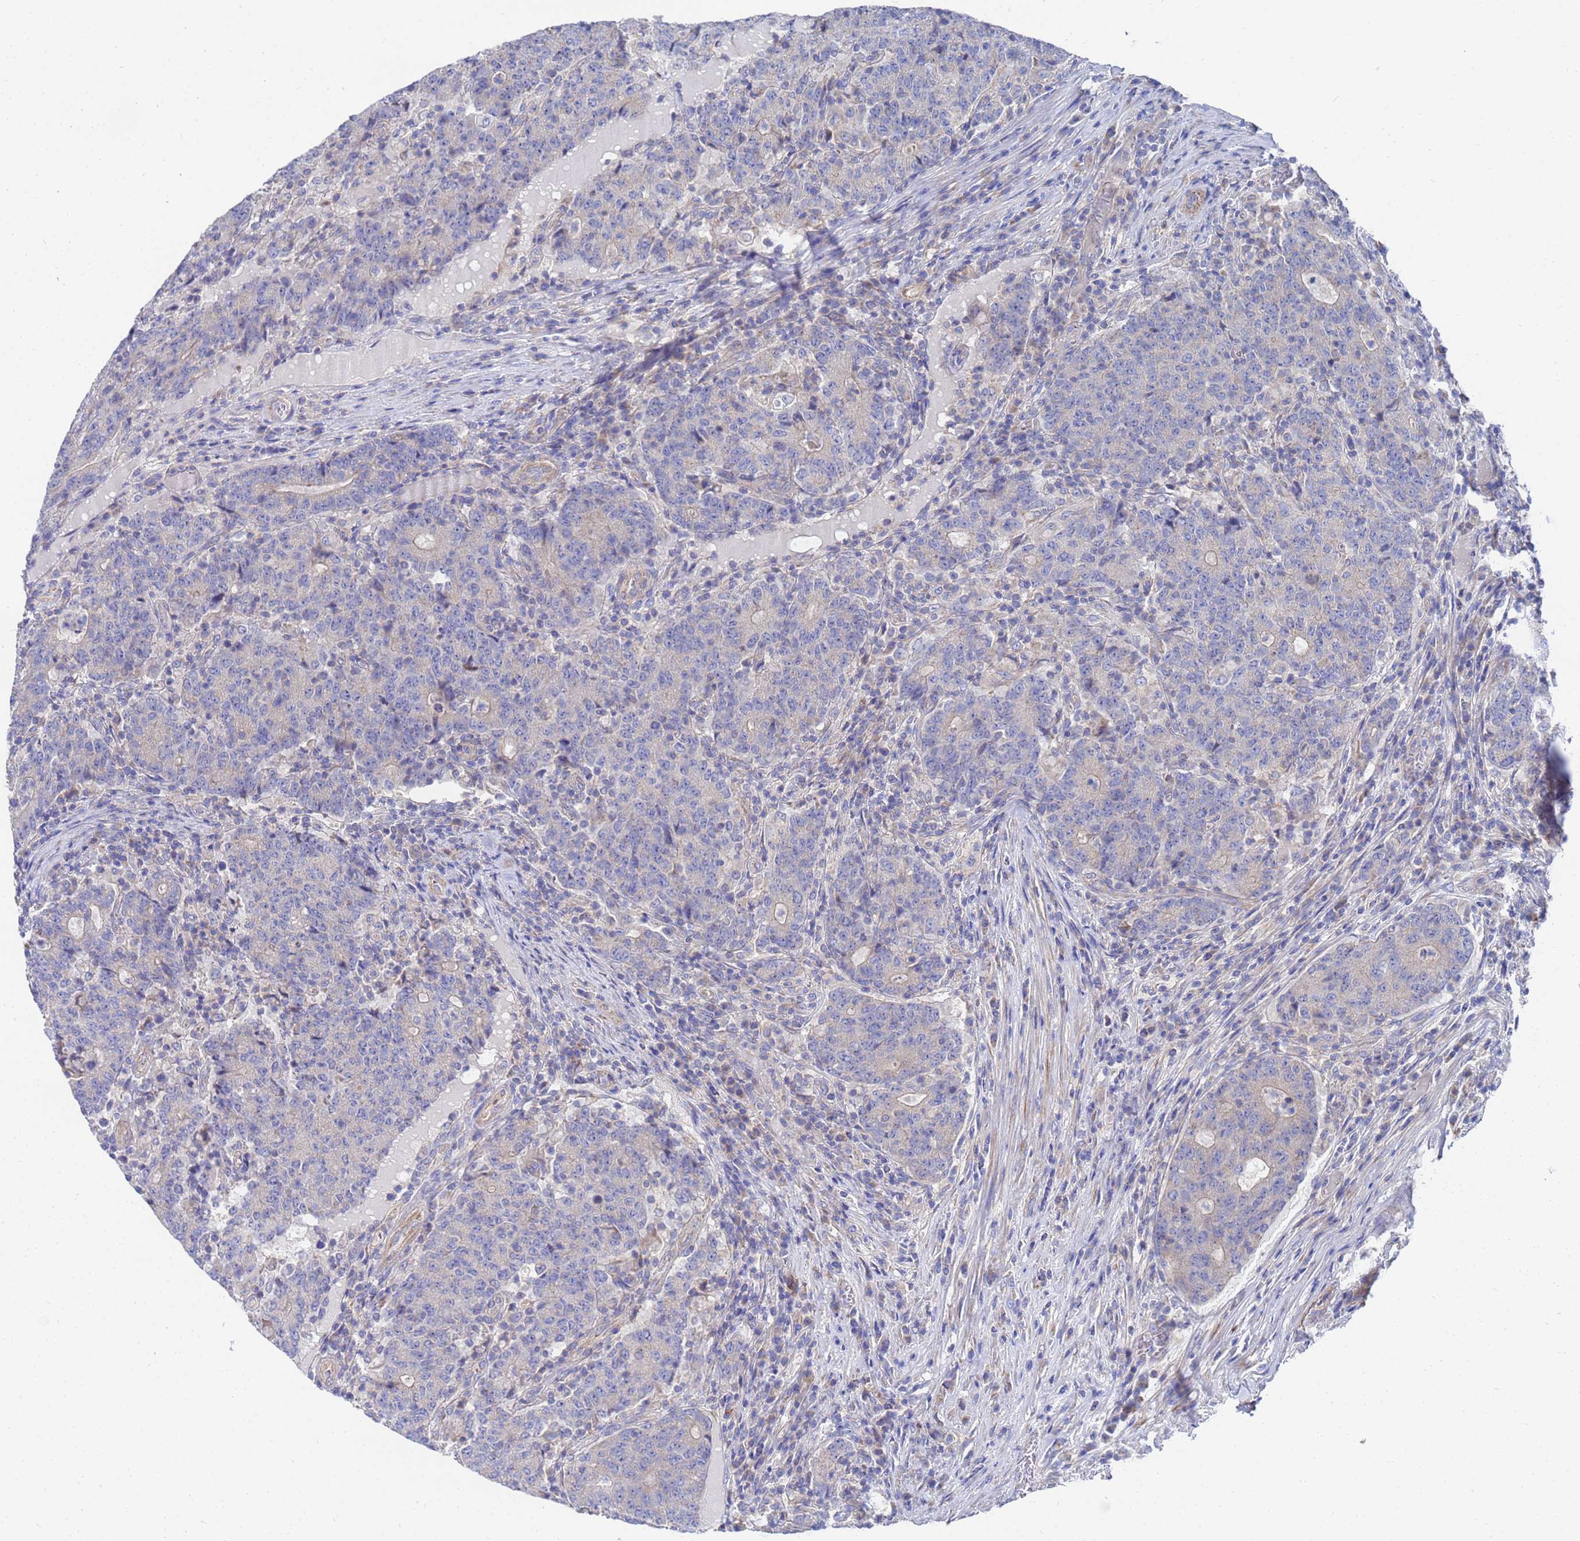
{"staining": {"intensity": "weak", "quantity": "<25%", "location": "cytoplasmic/membranous"}, "tissue": "colorectal cancer", "cell_type": "Tumor cells", "image_type": "cancer", "snomed": [{"axis": "morphology", "description": "Adenocarcinoma, NOS"}, {"axis": "topography", "description": "Colon"}], "caption": "Micrograph shows no protein expression in tumor cells of adenocarcinoma (colorectal) tissue.", "gene": "FAHD2A", "patient": {"sex": "female", "age": 75}}